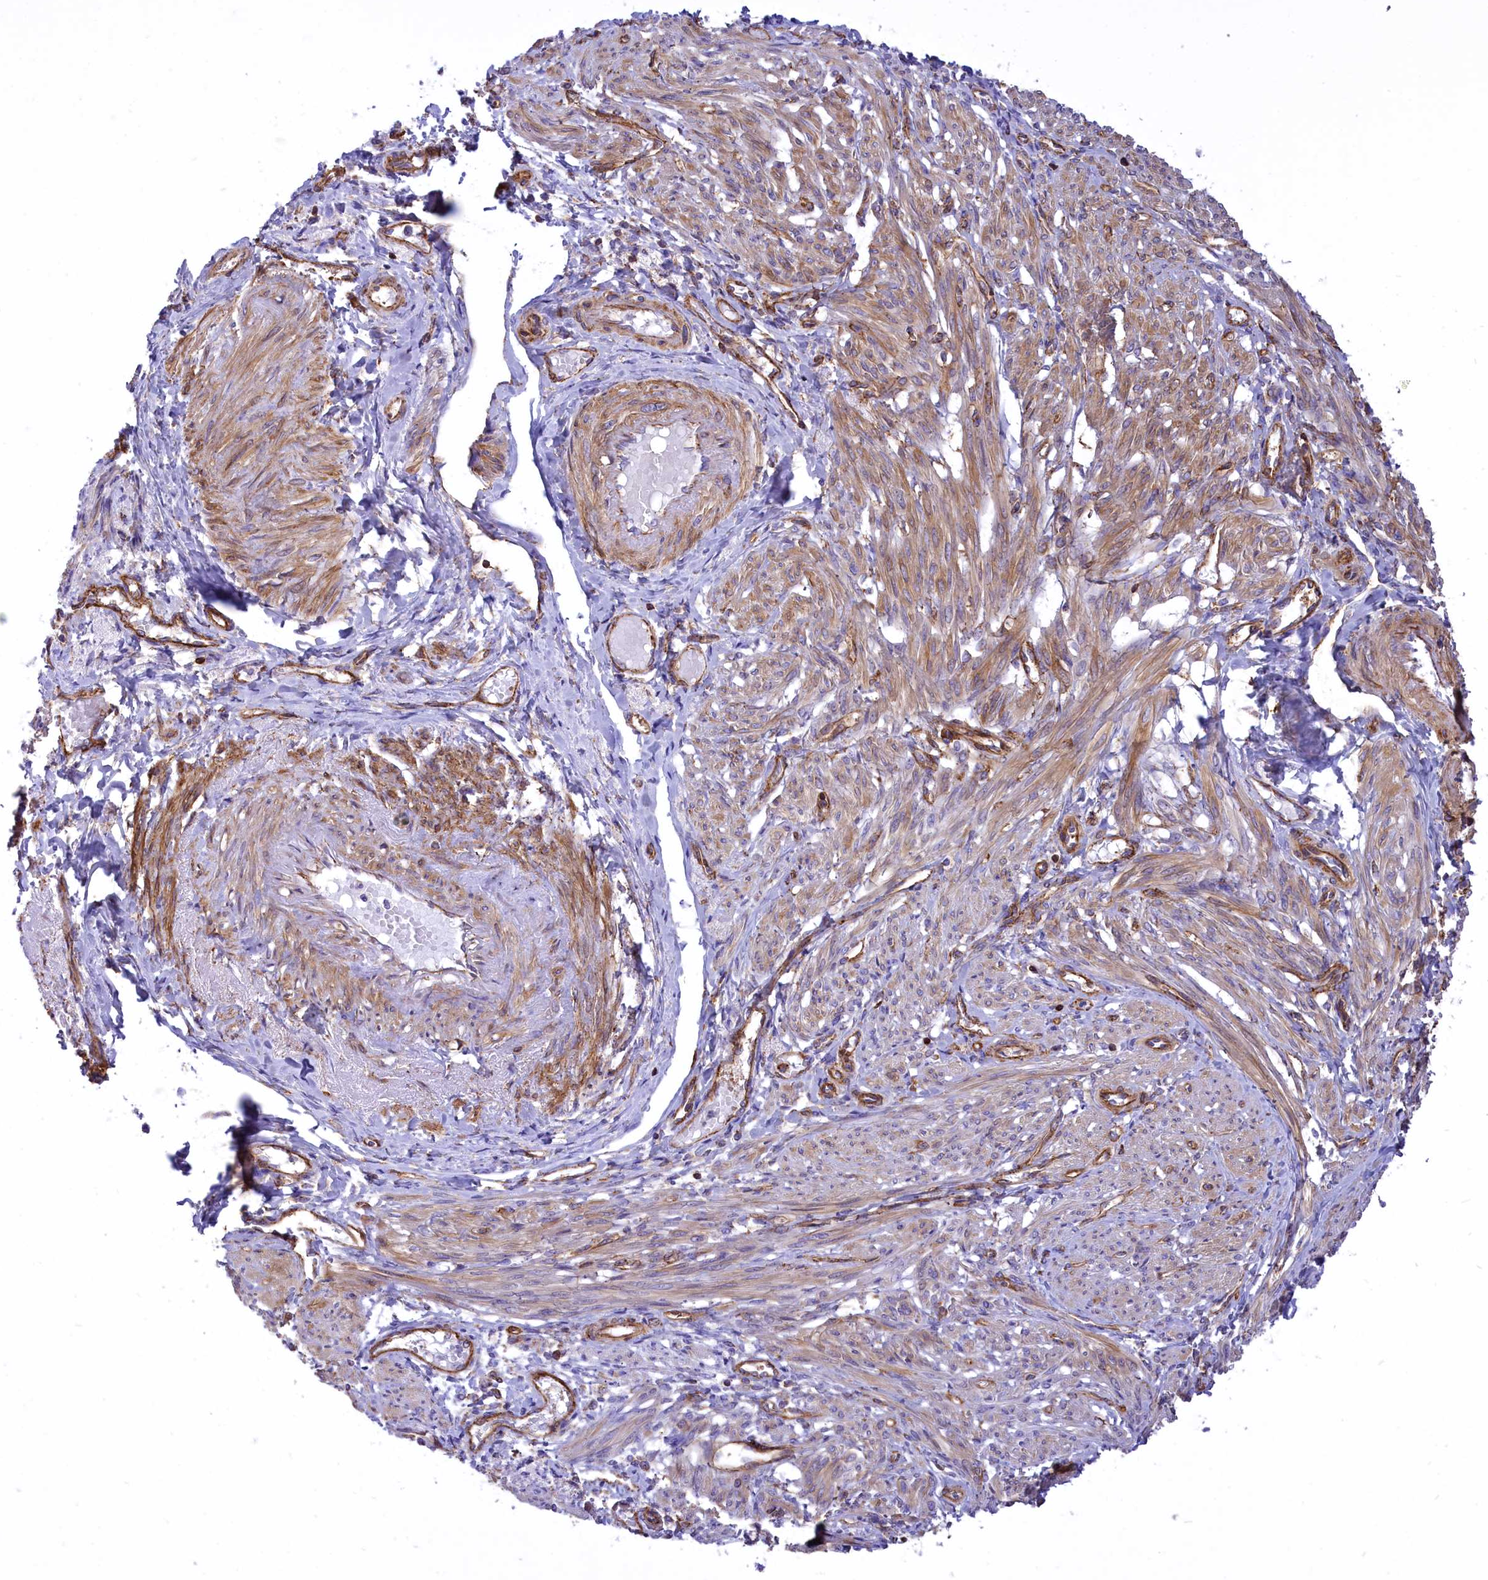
{"staining": {"intensity": "moderate", "quantity": ">75%", "location": "cytoplasmic/membranous"}, "tissue": "smooth muscle", "cell_type": "Smooth muscle cells", "image_type": "normal", "snomed": [{"axis": "morphology", "description": "Normal tissue, NOS"}, {"axis": "topography", "description": "Smooth muscle"}], "caption": "Protein positivity by IHC shows moderate cytoplasmic/membranous expression in approximately >75% of smooth muscle cells in benign smooth muscle.", "gene": "SEPTIN9", "patient": {"sex": "female", "age": 39}}